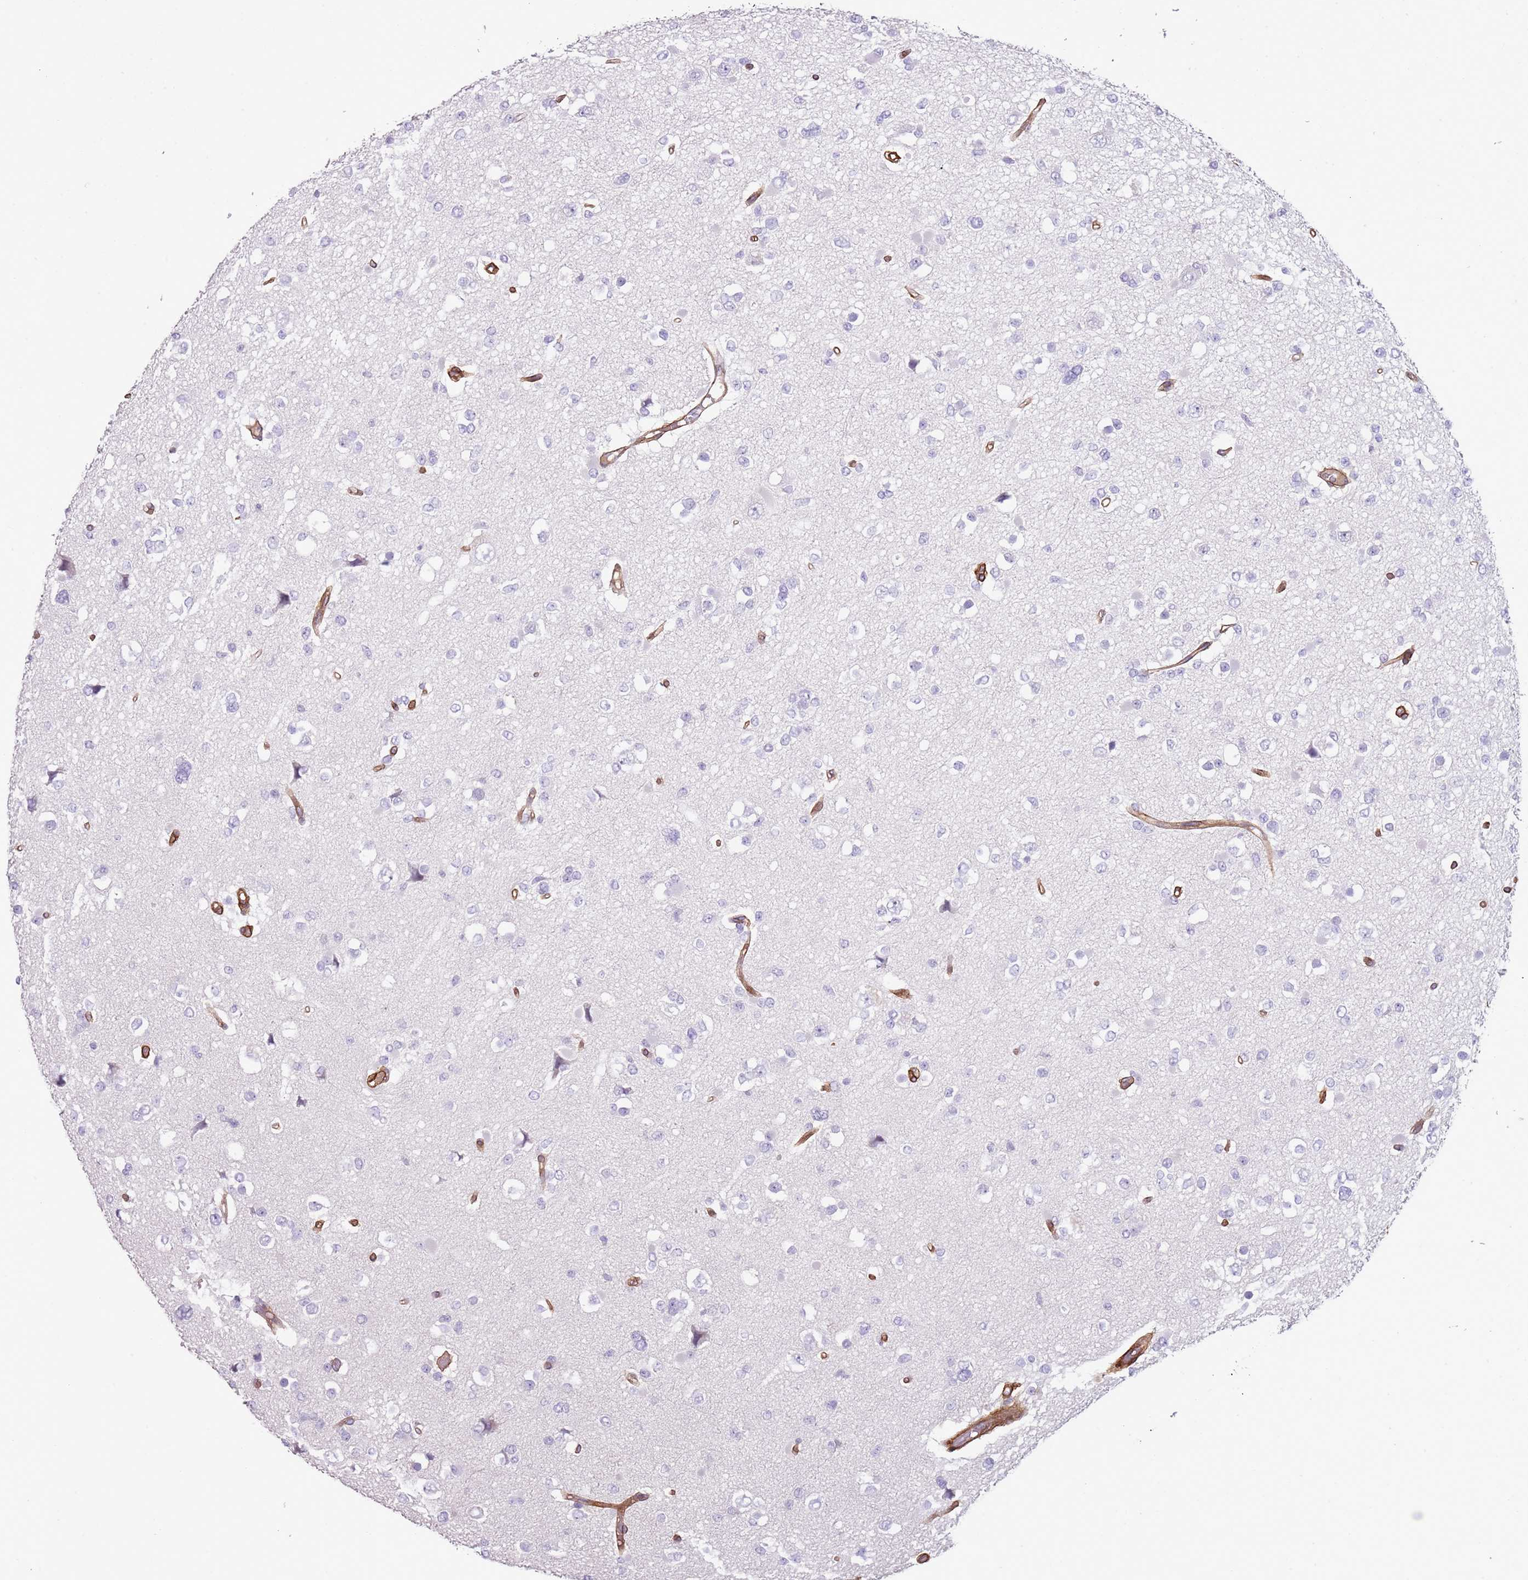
{"staining": {"intensity": "negative", "quantity": "none", "location": "none"}, "tissue": "glioma", "cell_type": "Tumor cells", "image_type": "cancer", "snomed": [{"axis": "morphology", "description": "Glioma, malignant, Low grade"}, {"axis": "topography", "description": "Brain"}], "caption": "High power microscopy image of an immunohistochemistry image of low-grade glioma (malignant), revealing no significant positivity in tumor cells.", "gene": "TINAGL1", "patient": {"sex": "female", "age": 22}}